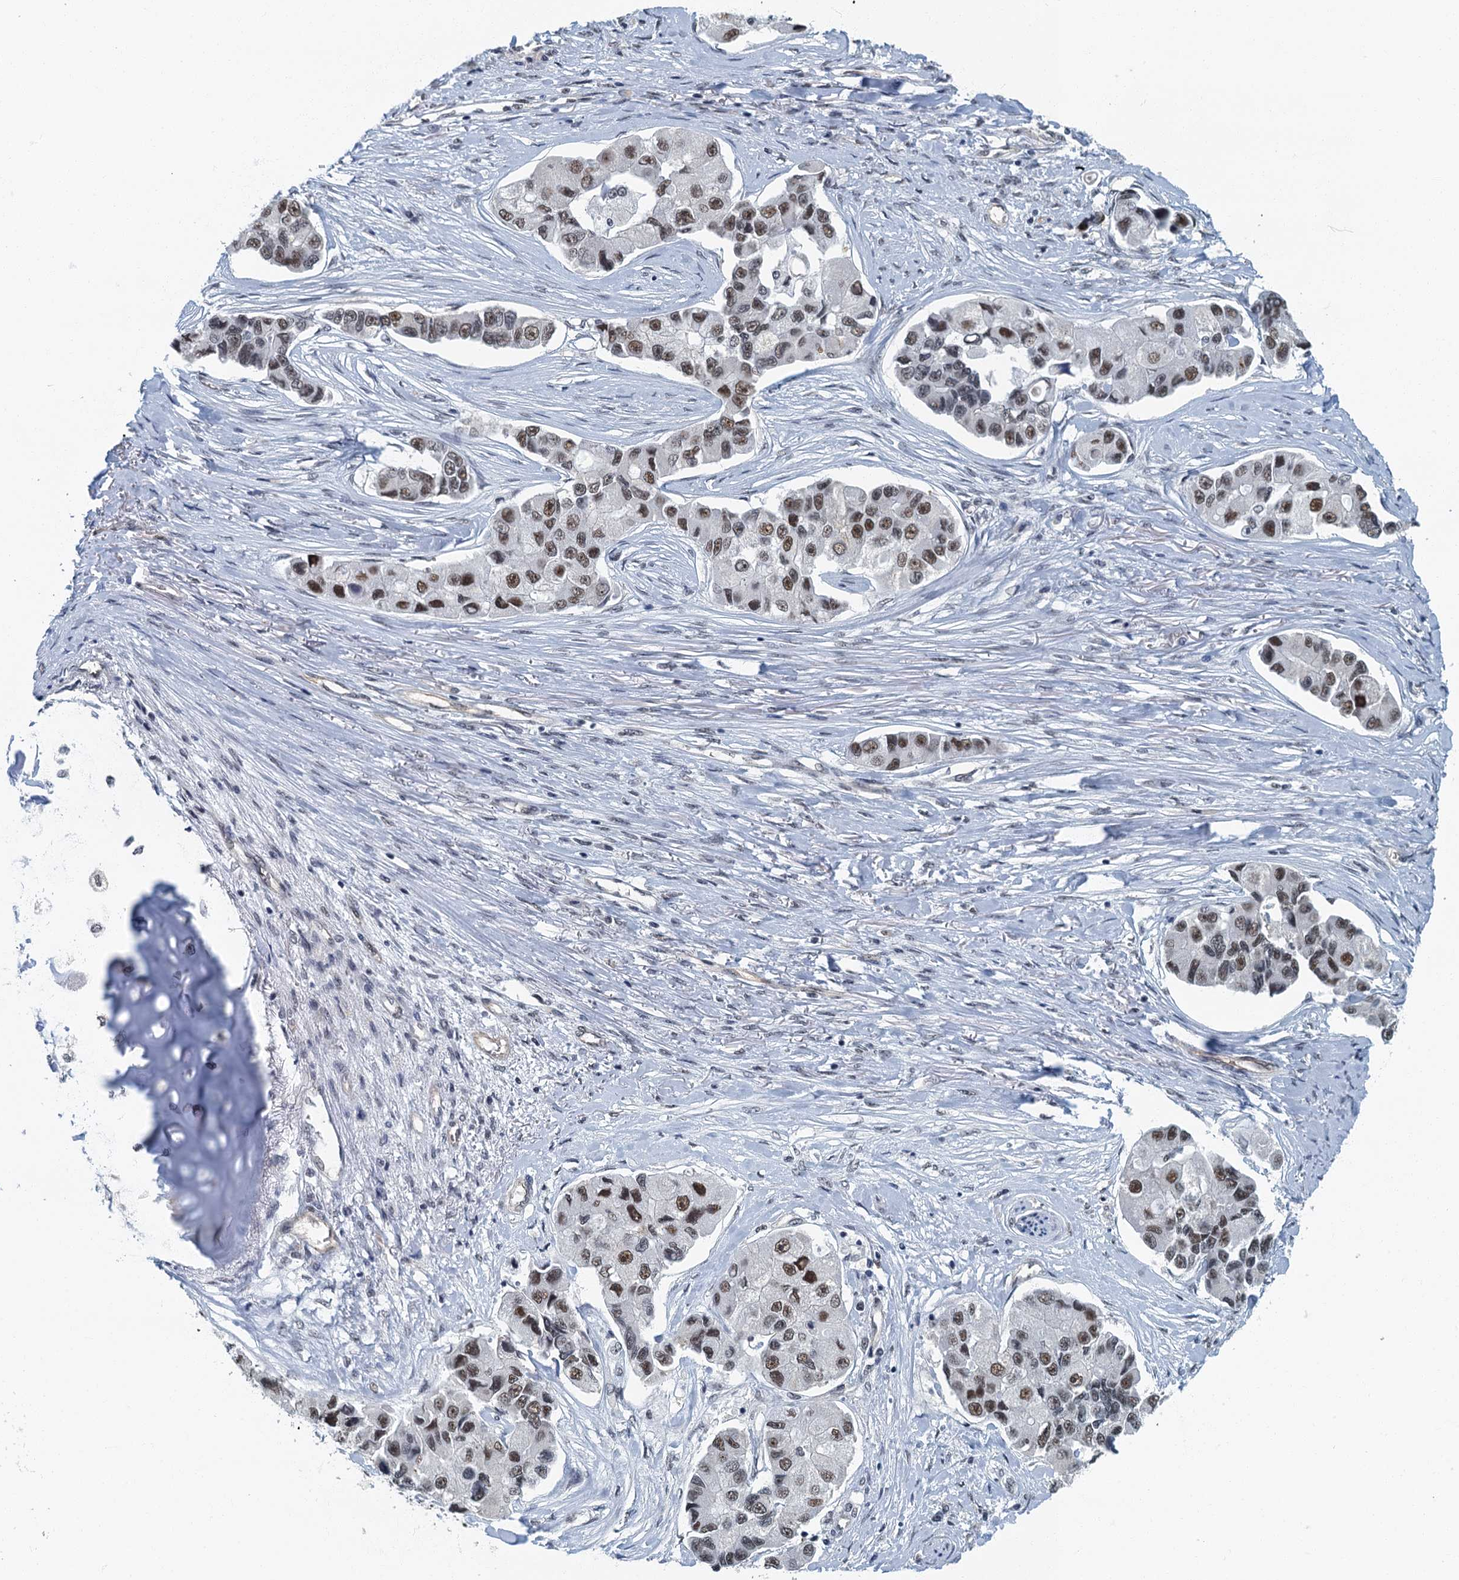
{"staining": {"intensity": "moderate", "quantity": ">75%", "location": "nuclear"}, "tissue": "lung cancer", "cell_type": "Tumor cells", "image_type": "cancer", "snomed": [{"axis": "morphology", "description": "Adenocarcinoma, NOS"}, {"axis": "topography", "description": "Lung"}], "caption": "Protein analysis of lung cancer (adenocarcinoma) tissue exhibits moderate nuclear expression in approximately >75% of tumor cells. (Brightfield microscopy of DAB IHC at high magnification).", "gene": "GADL1", "patient": {"sex": "female", "age": 54}}